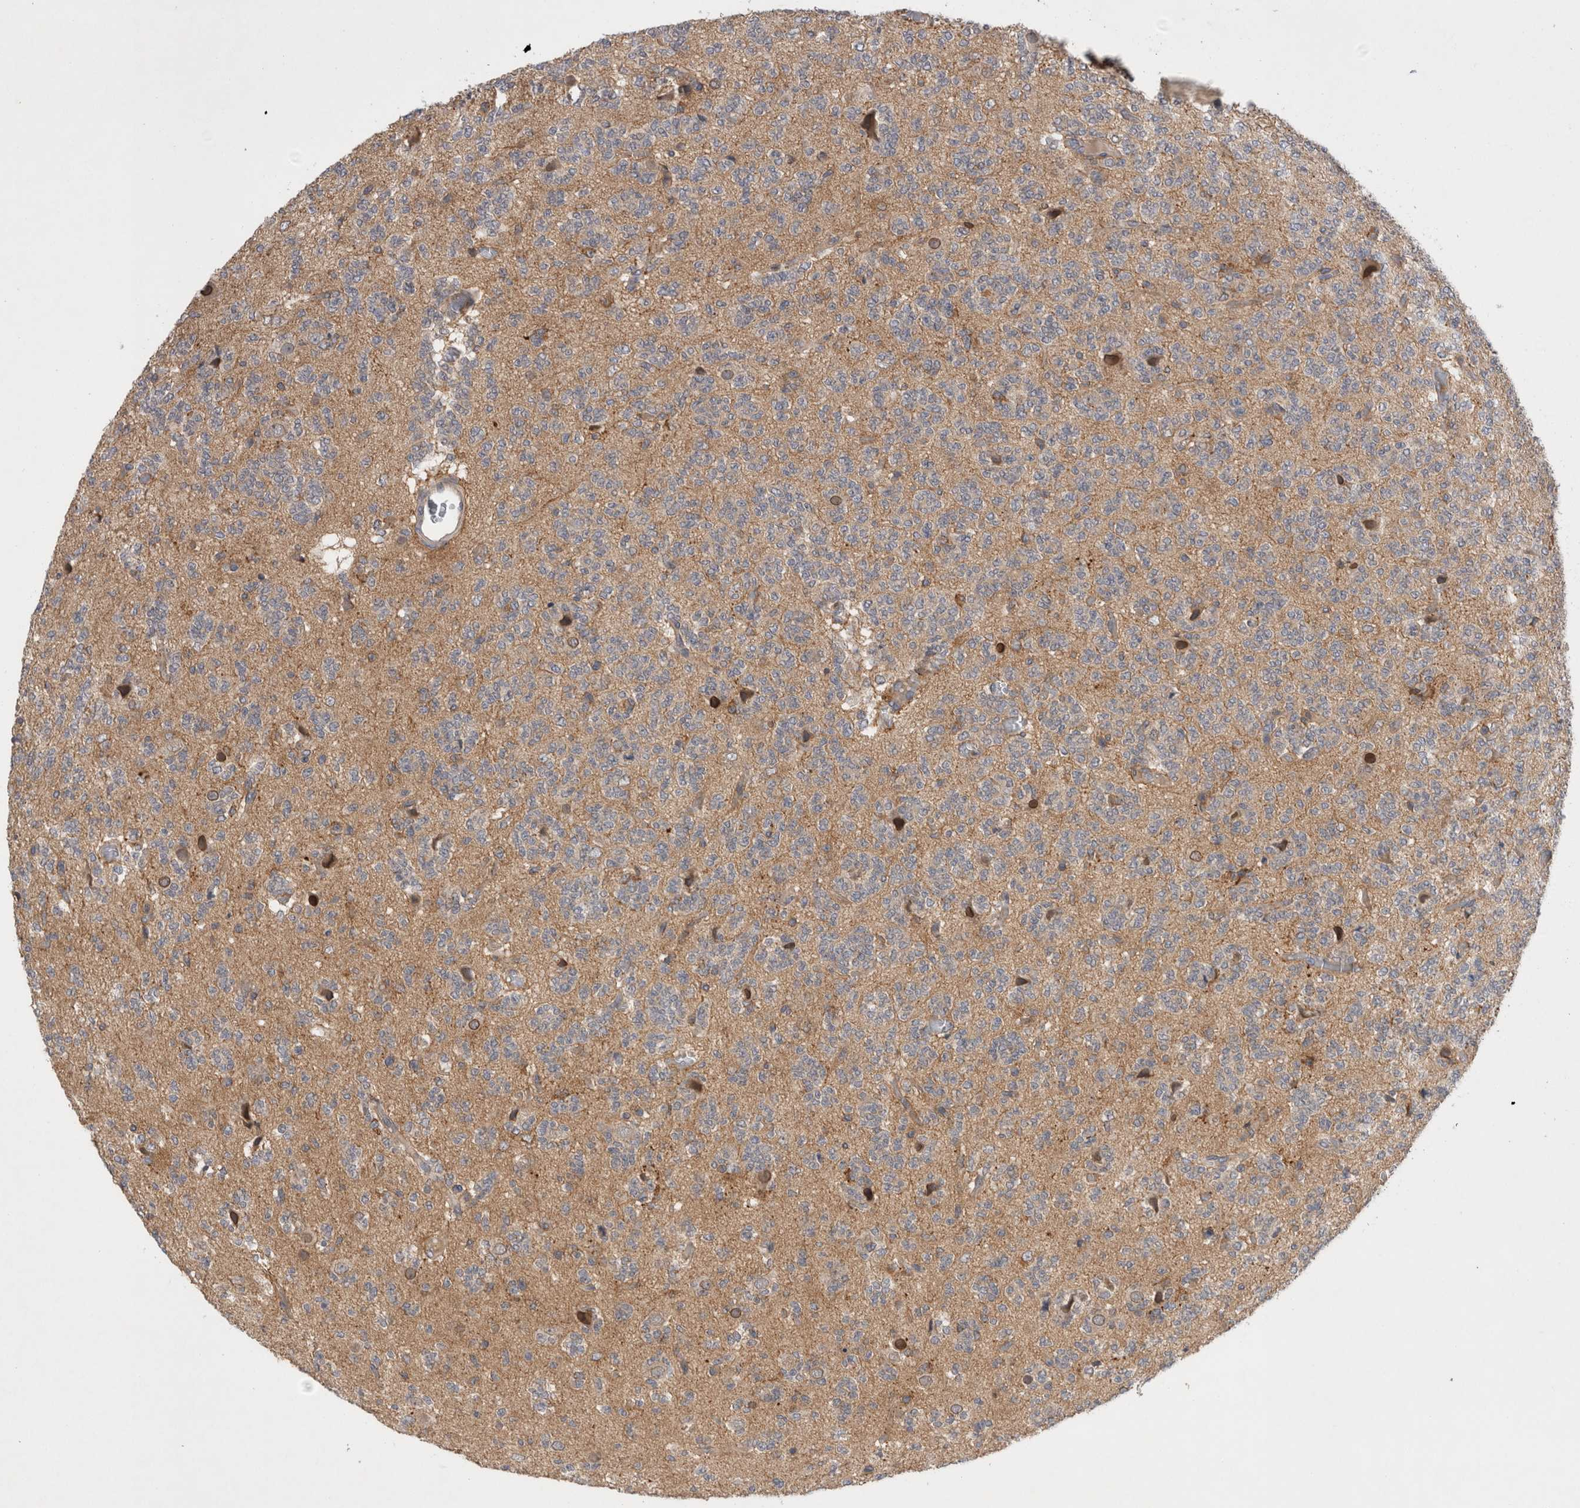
{"staining": {"intensity": "weak", "quantity": ">75%", "location": "cytoplasmic/membranous"}, "tissue": "glioma", "cell_type": "Tumor cells", "image_type": "cancer", "snomed": [{"axis": "morphology", "description": "Glioma, malignant, Low grade"}, {"axis": "topography", "description": "Brain"}], "caption": "Glioma was stained to show a protein in brown. There is low levels of weak cytoplasmic/membranous positivity in about >75% of tumor cells. (DAB (3,3'-diaminobenzidine) IHC with brightfield microscopy, high magnification).", "gene": "SCARA5", "patient": {"sex": "male", "age": 38}}